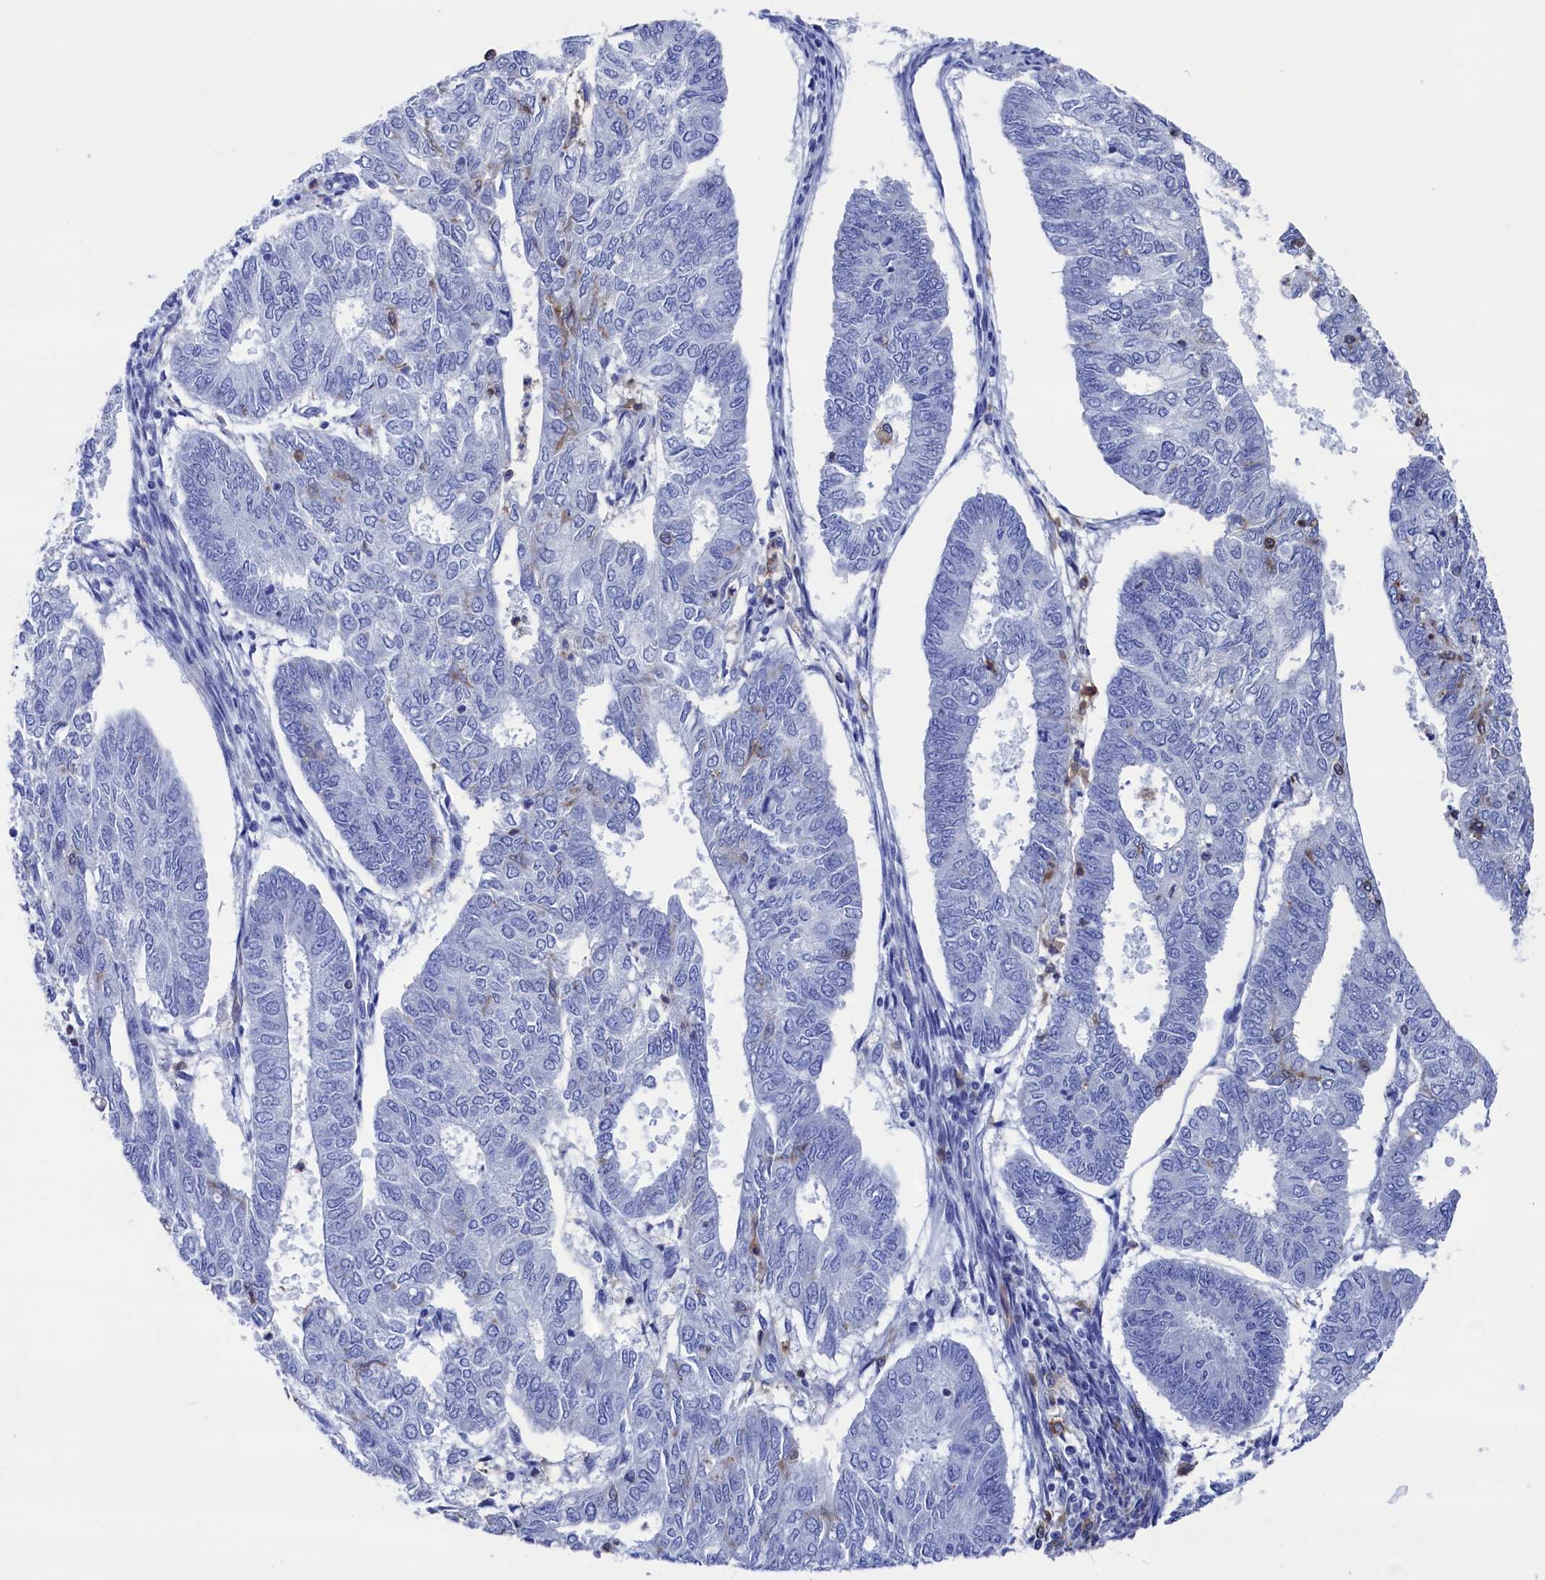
{"staining": {"intensity": "negative", "quantity": "none", "location": "none"}, "tissue": "endometrial cancer", "cell_type": "Tumor cells", "image_type": "cancer", "snomed": [{"axis": "morphology", "description": "Adenocarcinoma, NOS"}, {"axis": "topography", "description": "Endometrium"}], "caption": "The histopathology image shows no significant expression in tumor cells of endometrial cancer. The staining is performed using DAB (3,3'-diaminobenzidine) brown chromogen with nuclei counter-stained in using hematoxylin.", "gene": "TYROBP", "patient": {"sex": "female", "age": 68}}